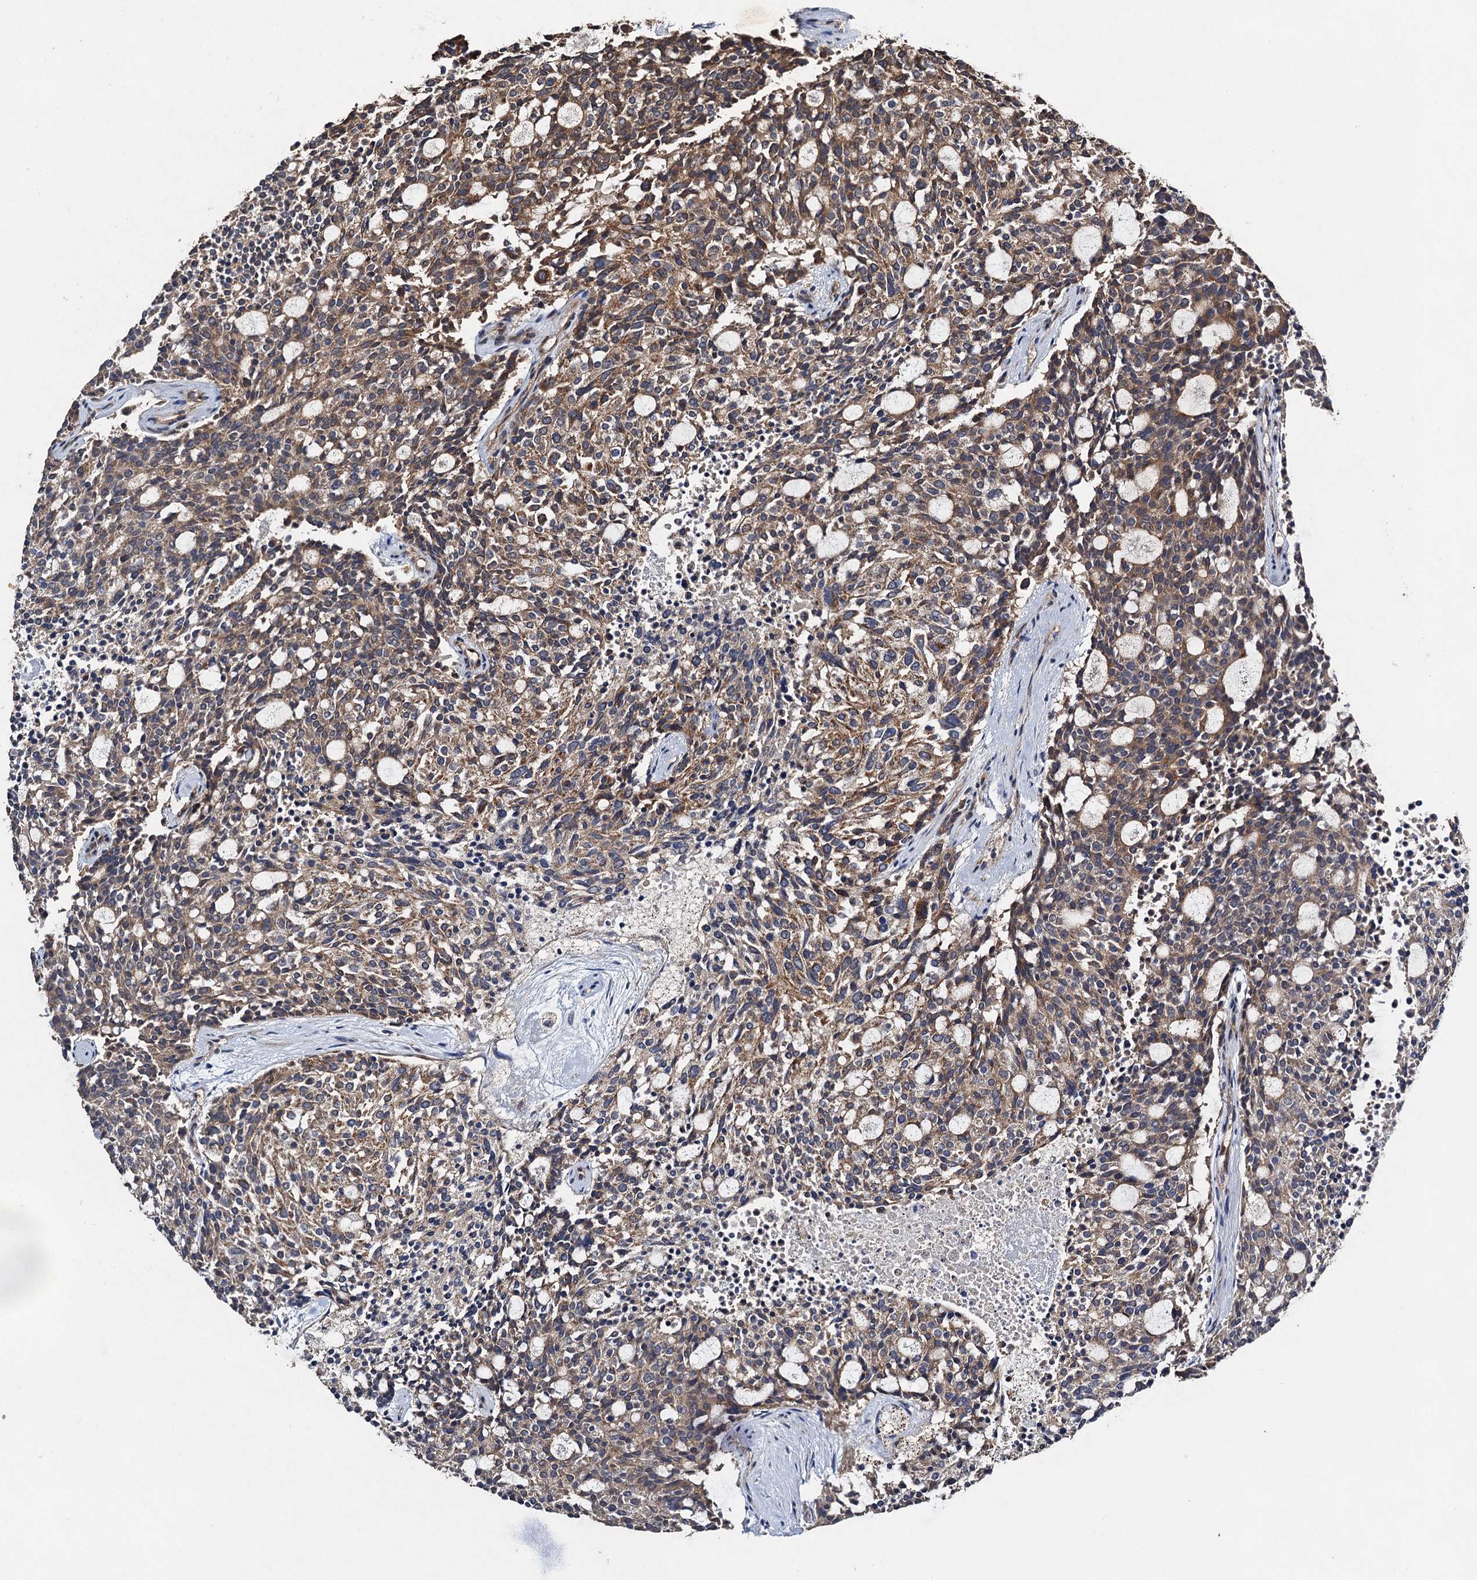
{"staining": {"intensity": "moderate", "quantity": ">75%", "location": "cytoplasmic/membranous"}, "tissue": "carcinoid", "cell_type": "Tumor cells", "image_type": "cancer", "snomed": [{"axis": "morphology", "description": "Carcinoid, malignant, NOS"}, {"axis": "topography", "description": "Pancreas"}], "caption": "Malignant carcinoid stained with DAB IHC reveals medium levels of moderate cytoplasmic/membranous expression in about >75% of tumor cells.", "gene": "NDUFA13", "patient": {"sex": "female", "age": 54}}